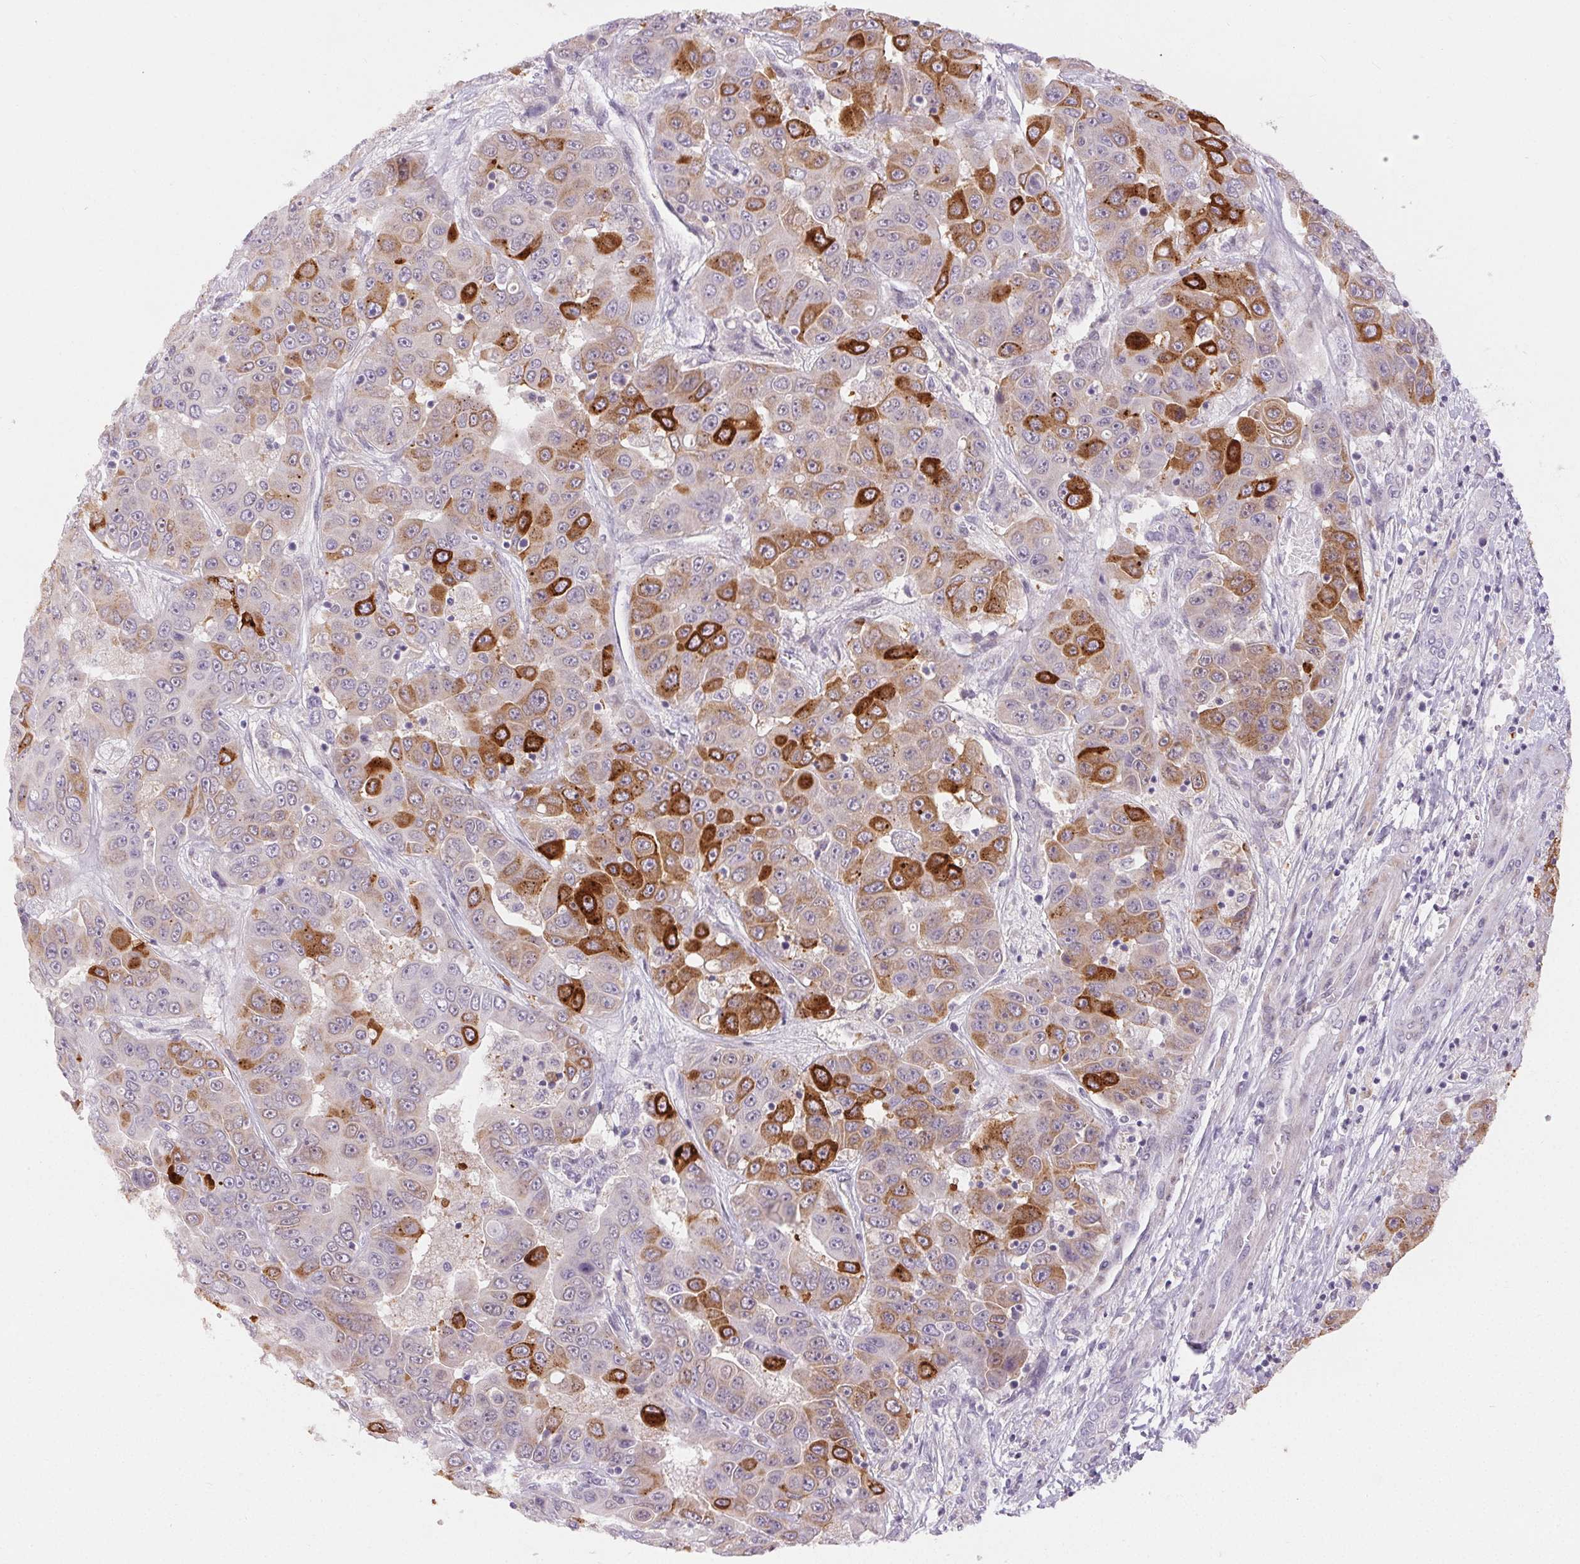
{"staining": {"intensity": "strong", "quantity": "<25%", "location": "cytoplasmic/membranous"}, "tissue": "liver cancer", "cell_type": "Tumor cells", "image_type": "cancer", "snomed": [{"axis": "morphology", "description": "Cholangiocarcinoma"}, {"axis": "topography", "description": "Liver"}], "caption": "Human liver cancer (cholangiocarcinoma) stained with a protein marker exhibits strong staining in tumor cells.", "gene": "RPGRIP1", "patient": {"sex": "female", "age": 52}}